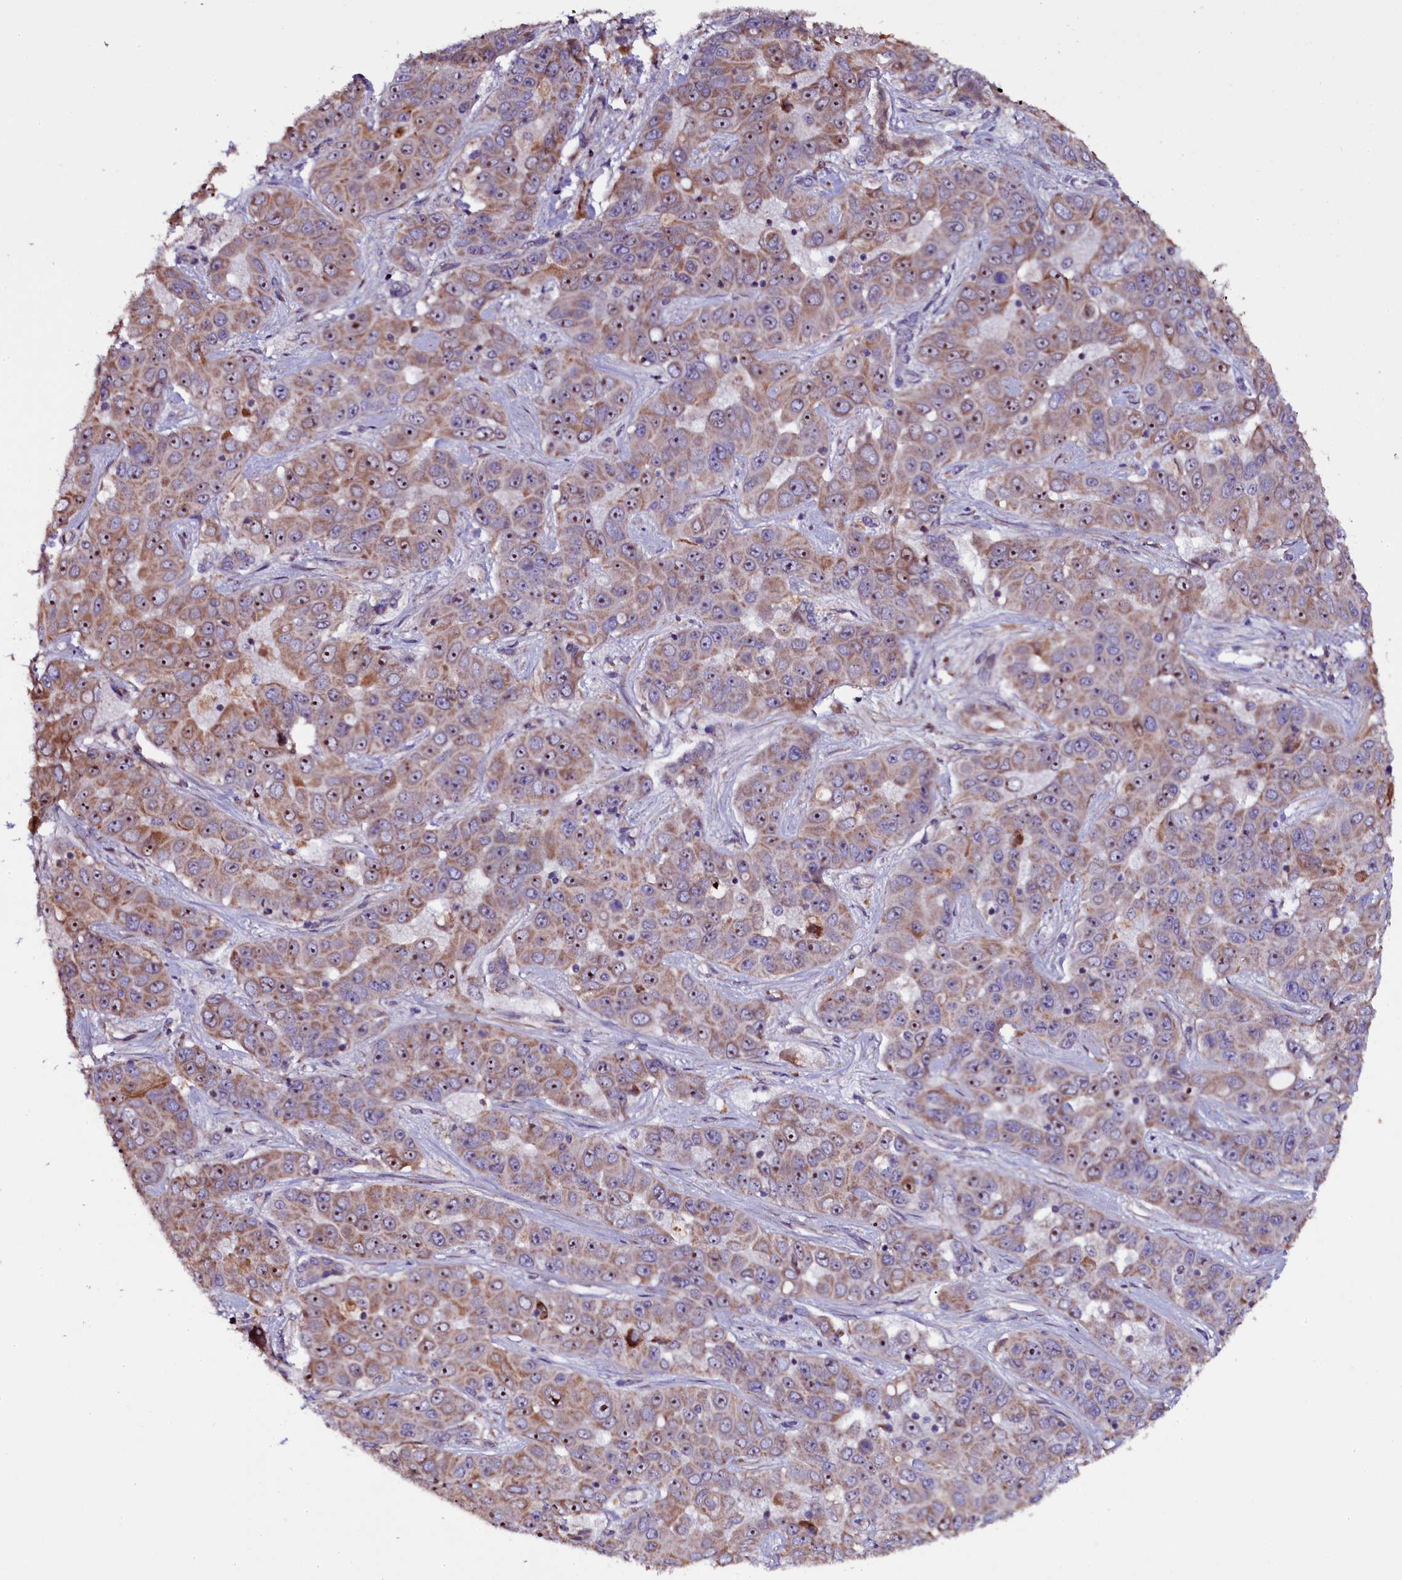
{"staining": {"intensity": "moderate", "quantity": ">75%", "location": "cytoplasmic/membranous,nuclear"}, "tissue": "liver cancer", "cell_type": "Tumor cells", "image_type": "cancer", "snomed": [{"axis": "morphology", "description": "Cholangiocarcinoma"}, {"axis": "topography", "description": "Liver"}], "caption": "About >75% of tumor cells in liver cancer show moderate cytoplasmic/membranous and nuclear protein staining as visualized by brown immunohistochemical staining.", "gene": "NAA80", "patient": {"sex": "female", "age": 52}}